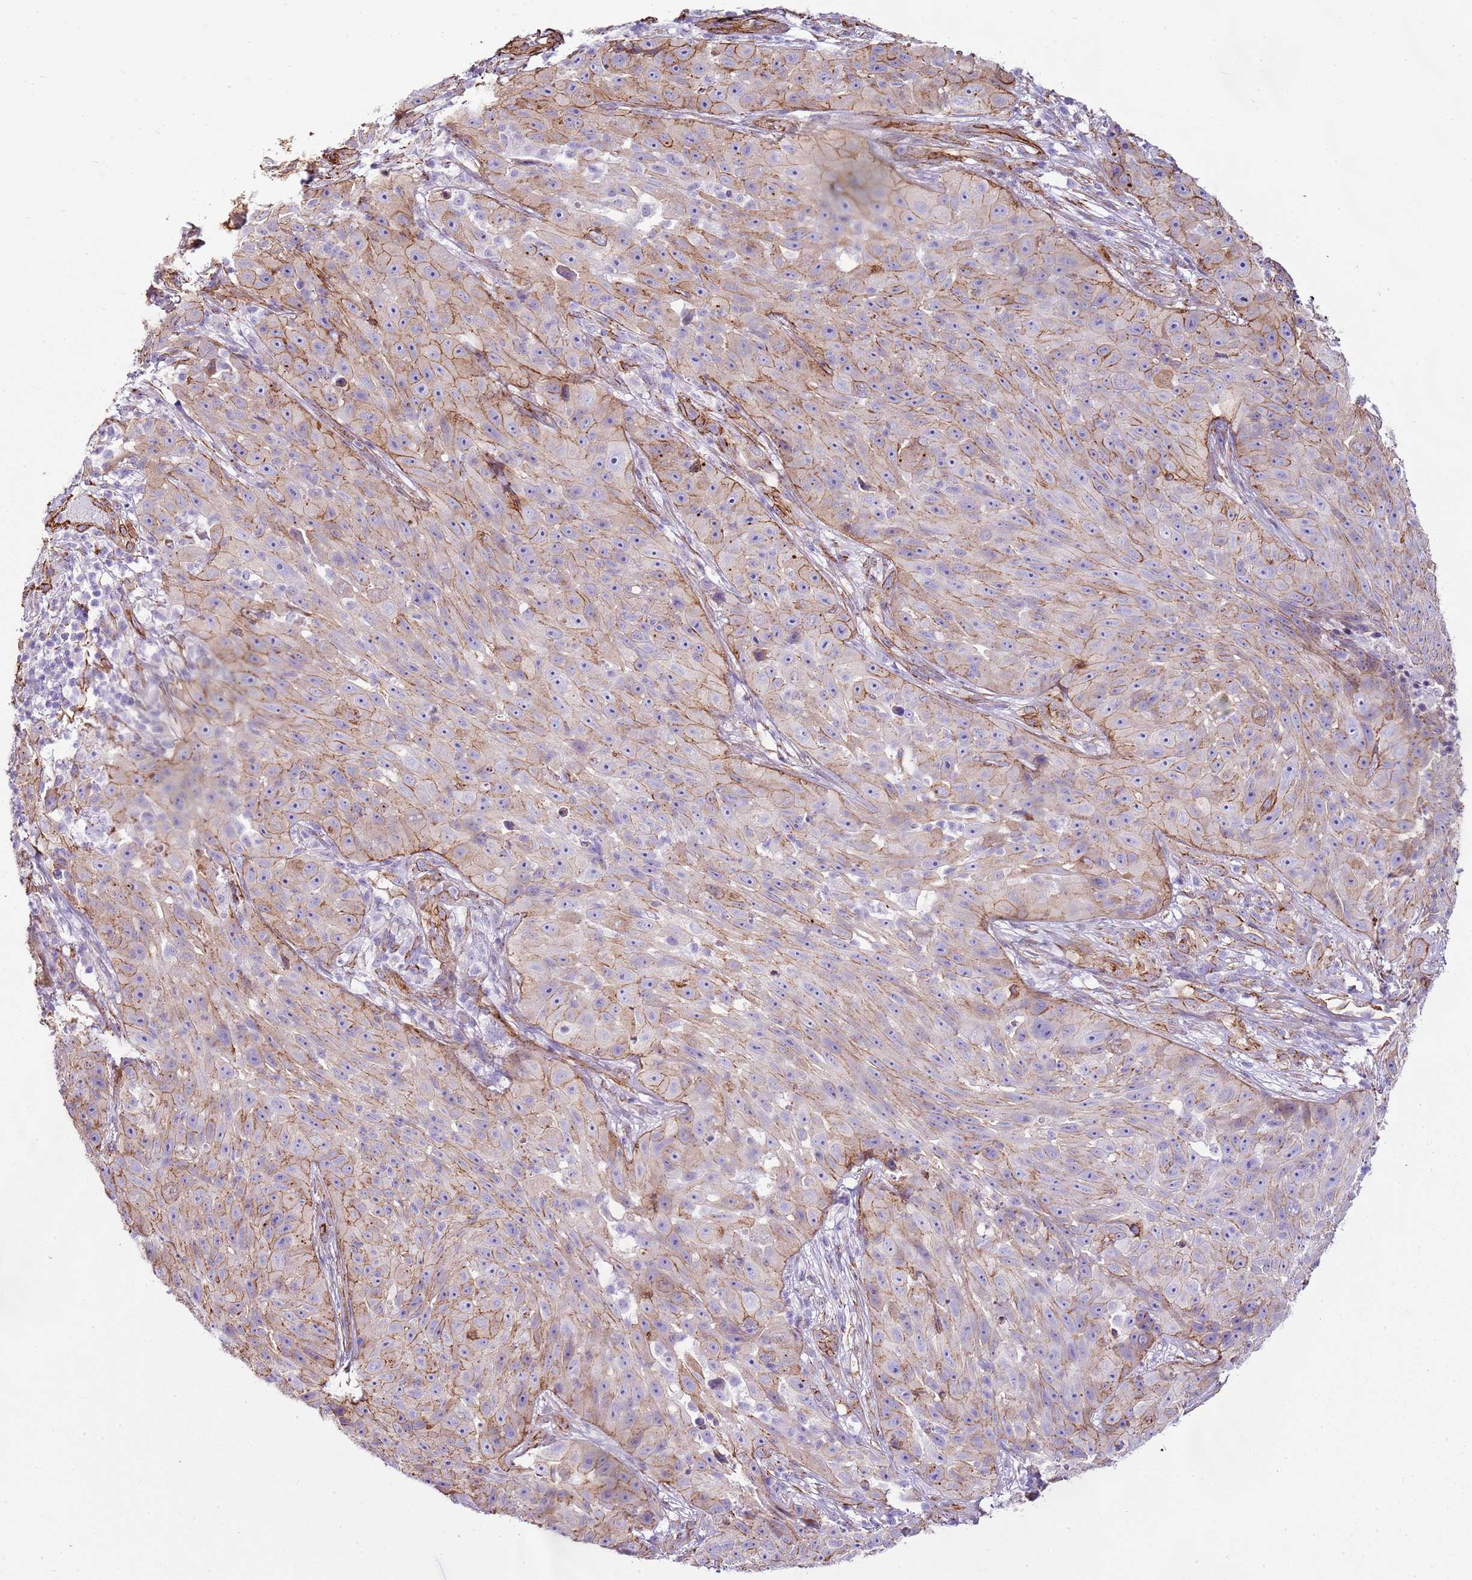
{"staining": {"intensity": "moderate", "quantity": "25%-75%", "location": "cytoplasmic/membranous"}, "tissue": "skin cancer", "cell_type": "Tumor cells", "image_type": "cancer", "snomed": [{"axis": "morphology", "description": "Squamous cell carcinoma, NOS"}, {"axis": "topography", "description": "Skin"}], "caption": "An immunohistochemistry photomicrograph of tumor tissue is shown. Protein staining in brown labels moderate cytoplasmic/membranous positivity in skin cancer within tumor cells.", "gene": "CTDSPL", "patient": {"sex": "female", "age": 87}}